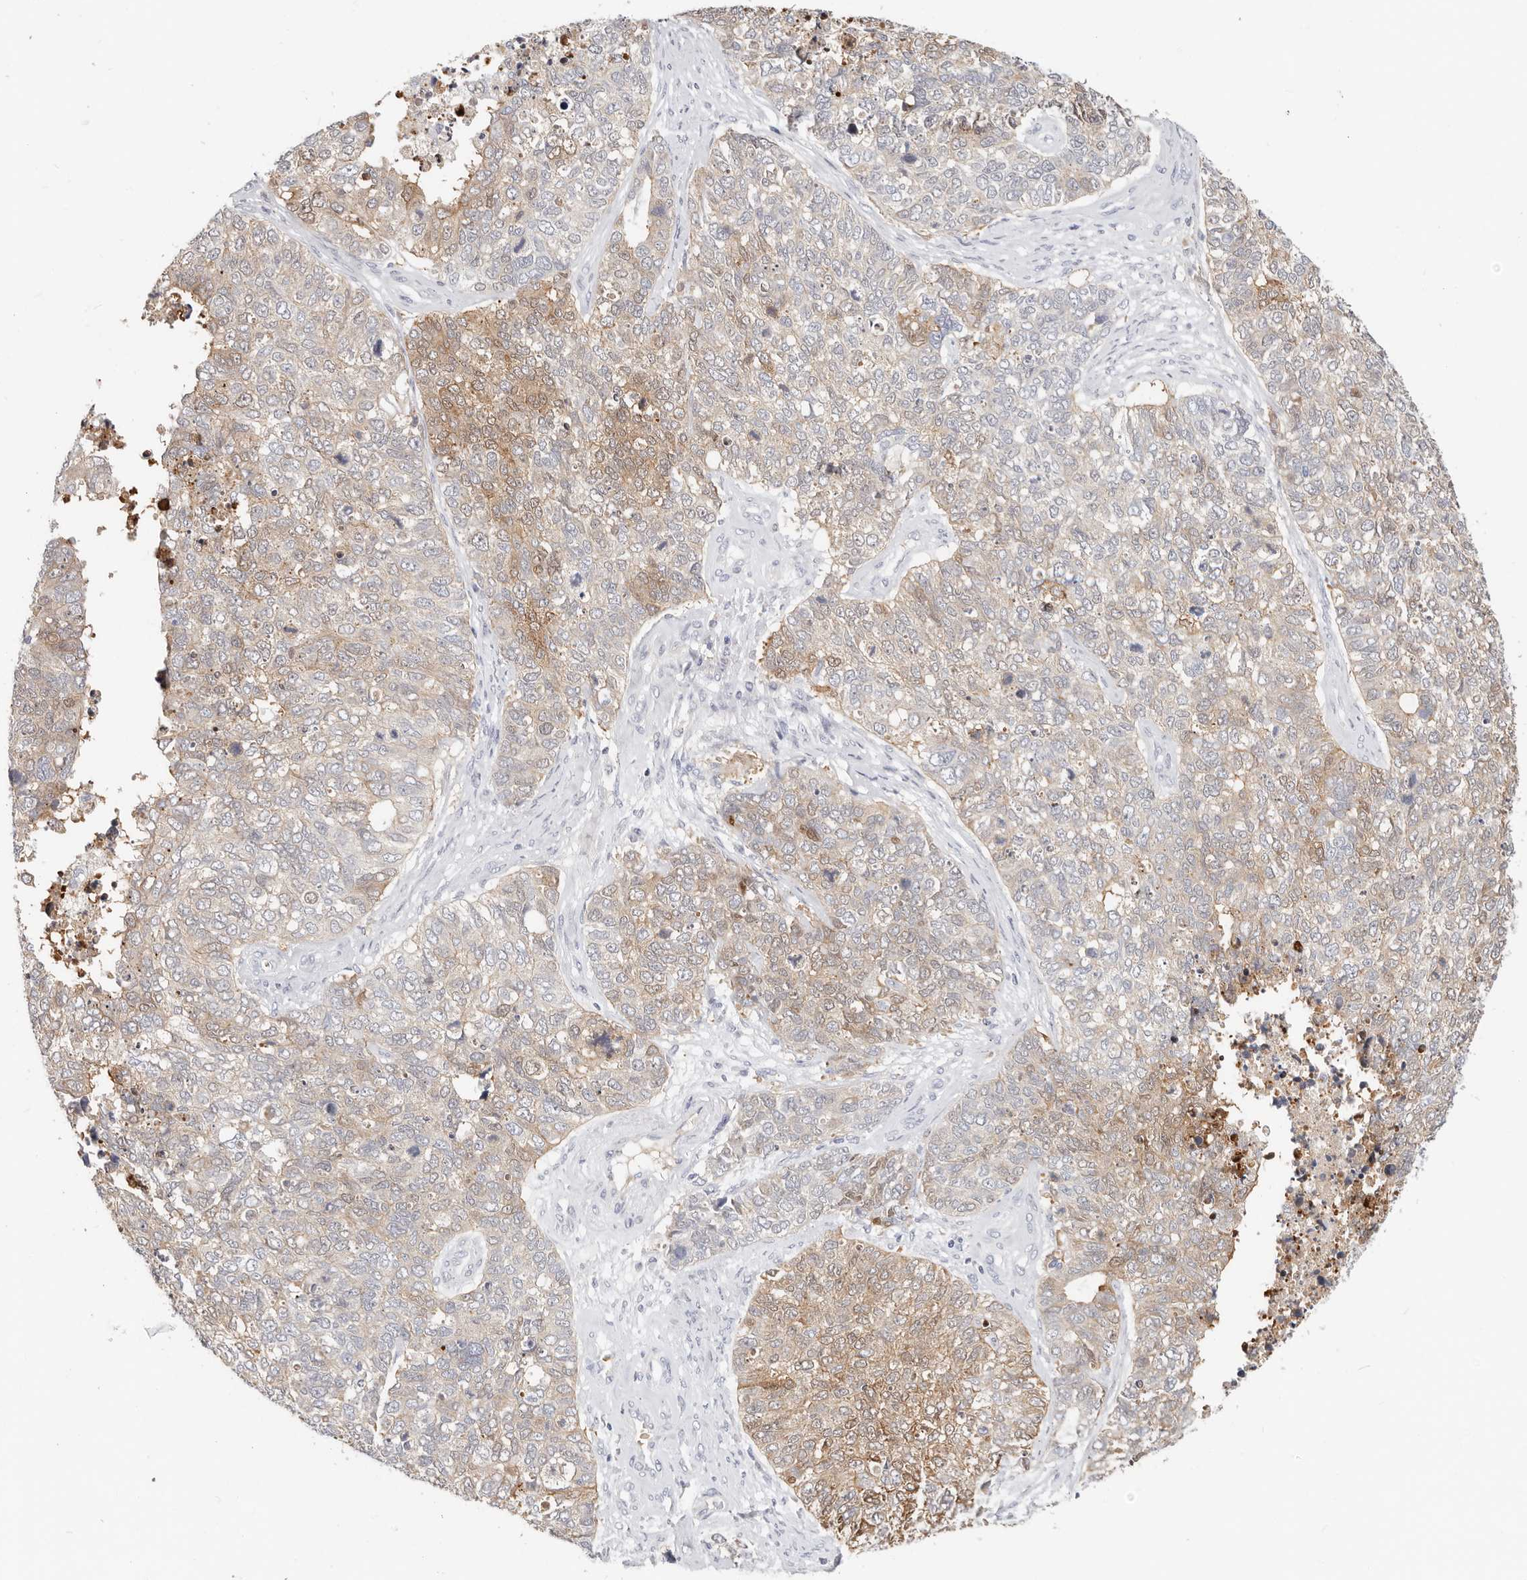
{"staining": {"intensity": "weak", "quantity": "25%-75%", "location": "cytoplasmic/membranous,nuclear"}, "tissue": "cervical cancer", "cell_type": "Tumor cells", "image_type": "cancer", "snomed": [{"axis": "morphology", "description": "Squamous cell carcinoma, NOS"}, {"axis": "topography", "description": "Cervix"}], "caption": "A low amount of weak cytoplasmic/membranous and nuclear expression is identified in about 25%-75% of tumor cells in cervical cancer tissue.", "gene": "ZRANB1", "patient": {"sex": "female", "age": 63}}